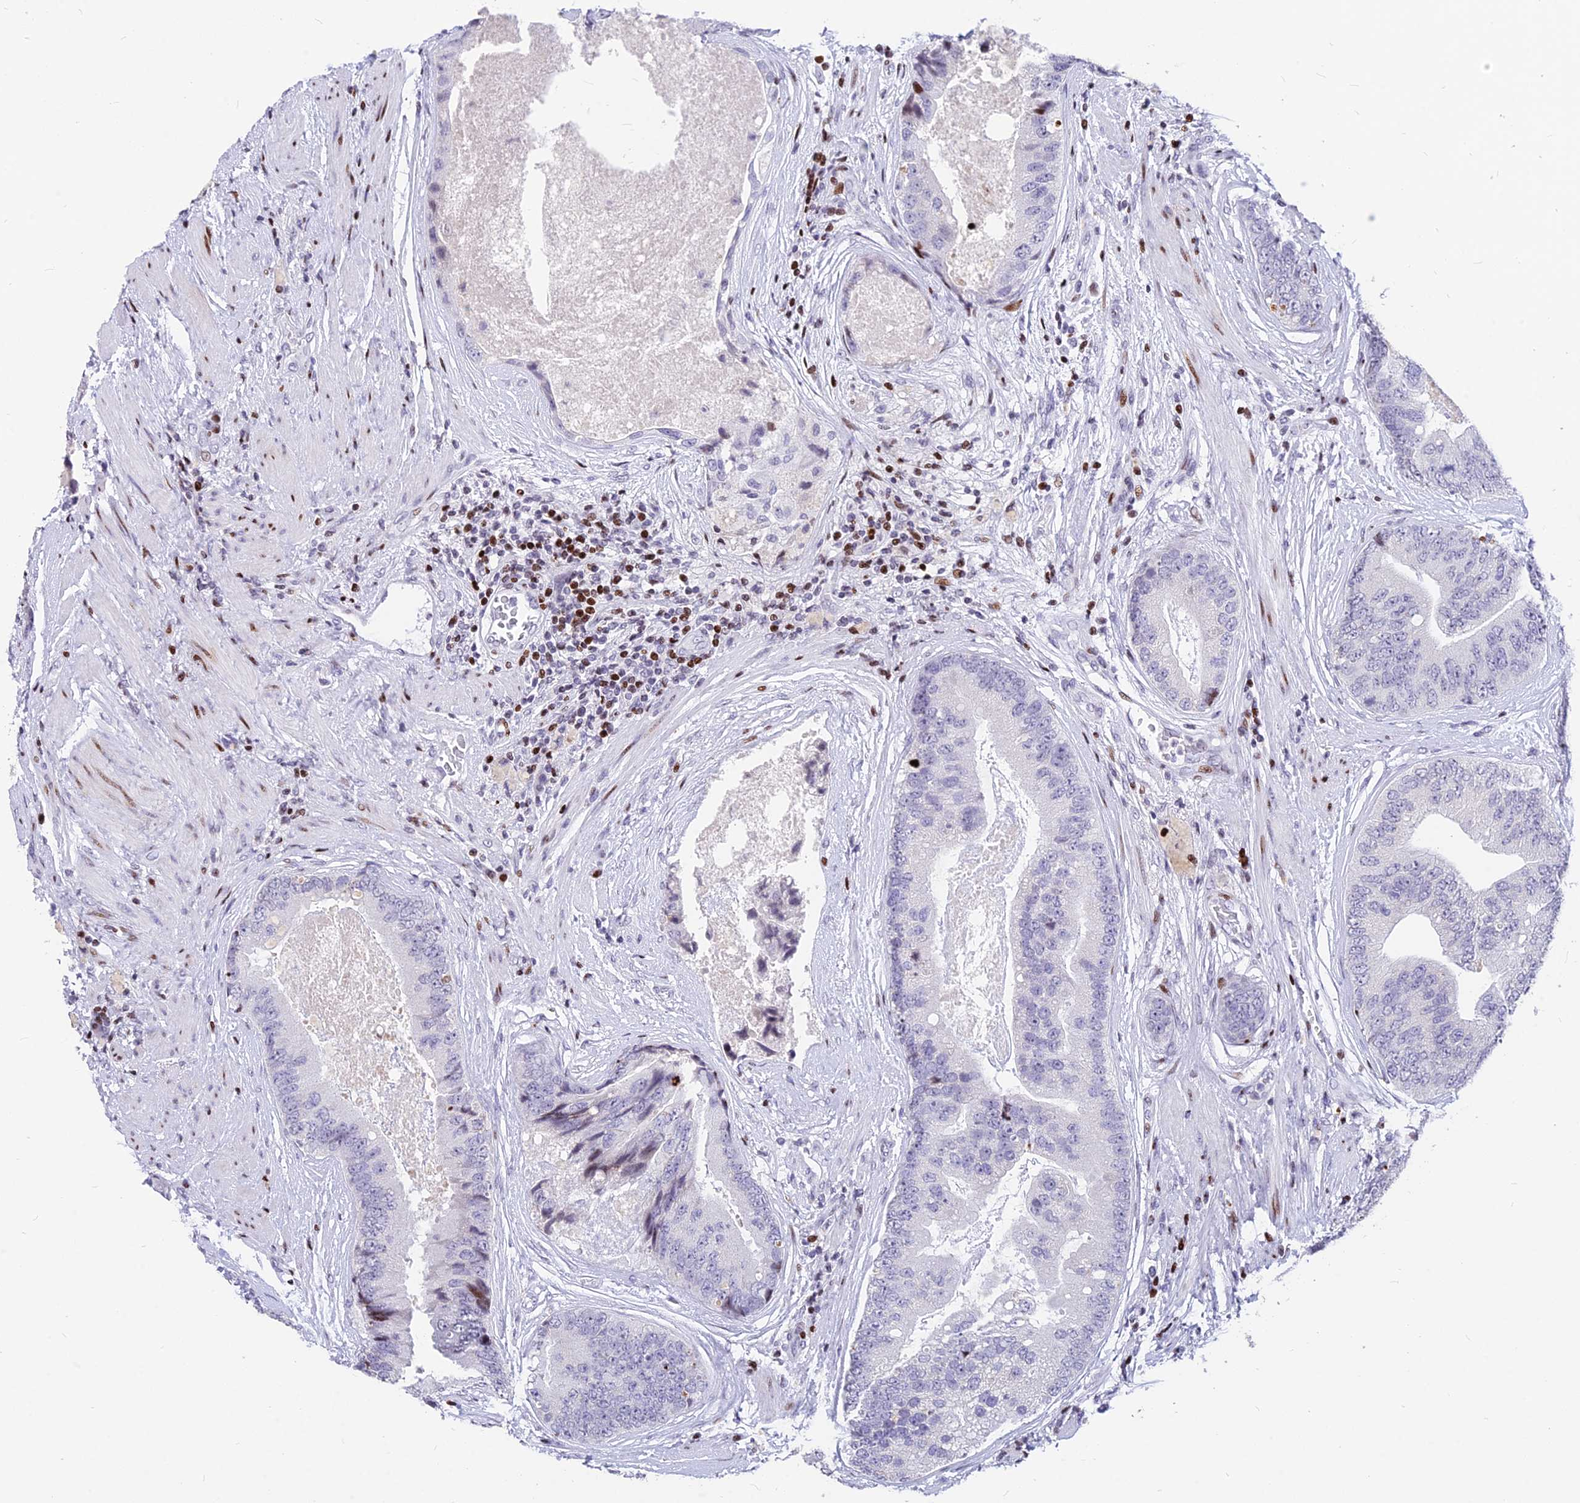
{"staining": {"intensity": "moderate", "quantity": "<25%", "location": "nuclear"}, "tissue": "prostate cancer", "cell_type": "Tumor cells", "image_type": "cancer", "snomed": [{"axis": "morphology", "description": "Adenocarcinoma, High grade"}, {"axis": "topography", "description": "Prostate"}], "caption": "Human prostate cancer stained with a protein marker demonstrates moderate staining in tumor cells.", "gene": "PRPS1", "patient": {"sex": "male", "age": 70}}